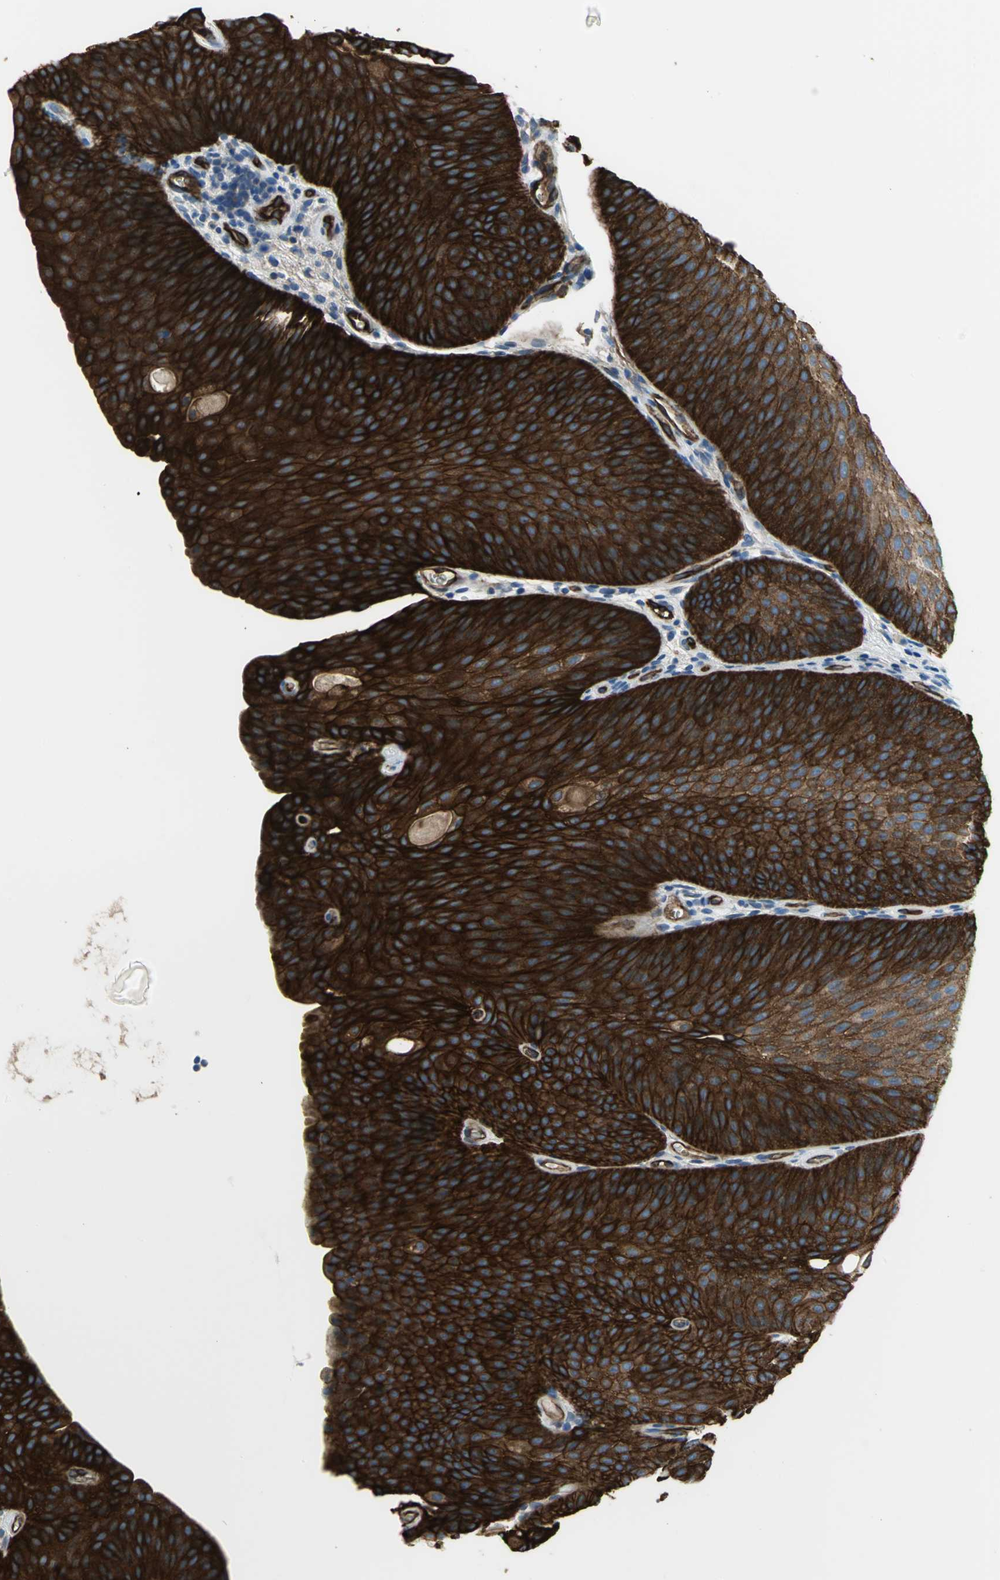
{"staining": {"intensity": "strong", "quantity": ">75%", "location": "cytoplasmic/membranous"}, "tissue": "urothelial cancer", "cell_type": "Tumor cells", "image_type": "cancer", "snomed": [{"axis": "morphology", "description": "Urothelial carcinoma, Low grade"}, {"axis": "topography", "description": "Urinary bladder"}], "caption": "Approximately >75% of tumor cells in urothelial carcinoma (low-grade) demonstrate strong cytoplasmic/membranous protein expression as visualized by brown immunohistochemical staining.", "gene": "FLNB", "patient": {"sex": "female", "age": 60}}